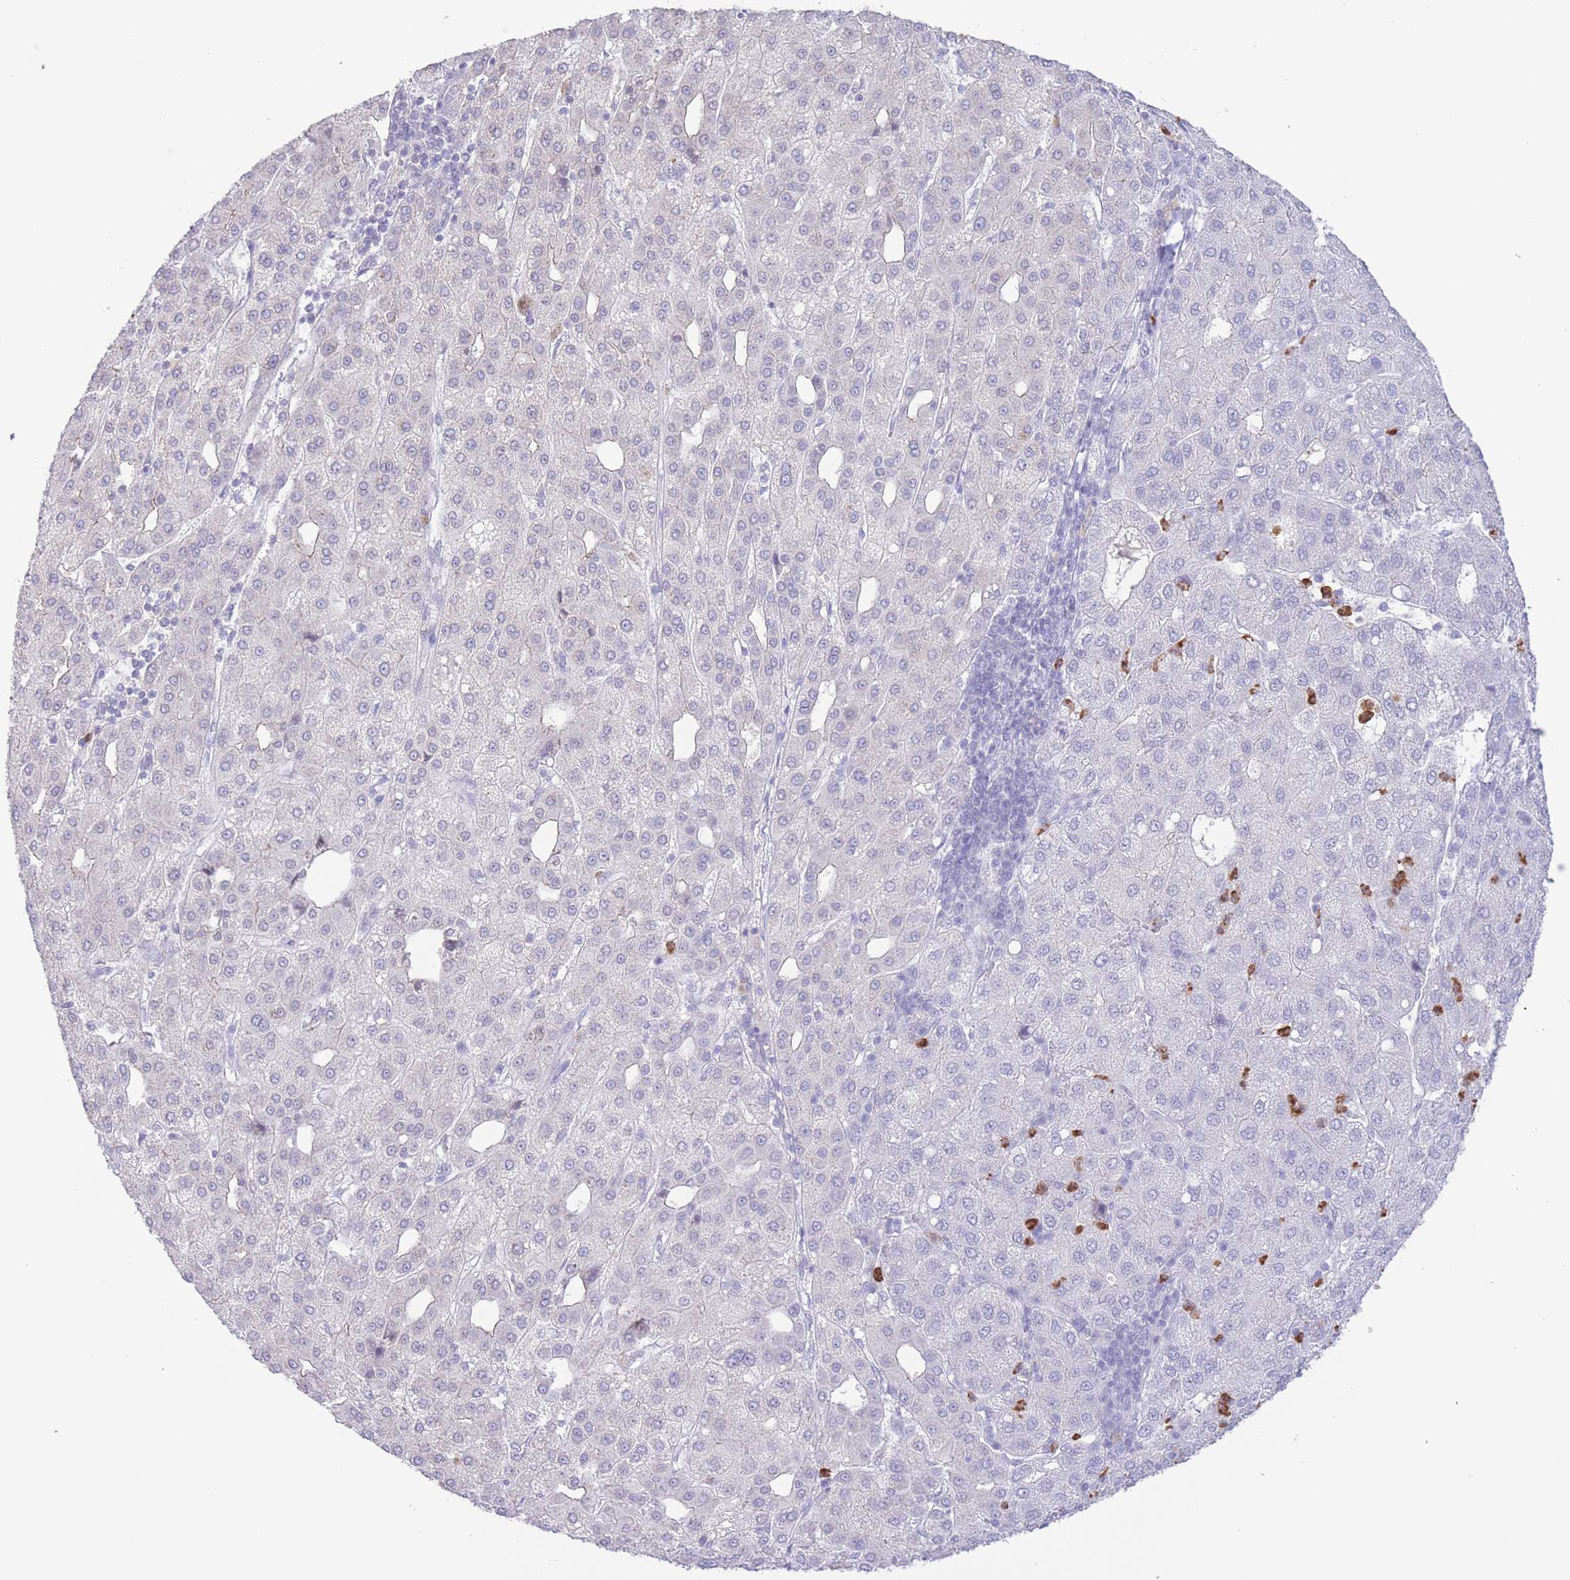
{"staining": {"intensity": "negative", "quantity": "none", "location": "none"}, "tissue": "liver cancer", "cell_type": "Tumor cells", "image_type": "cancer", "snomed": [{"axis": "morphology", "description": "Carcinoma, Hepatocellular, NOS"}, {"axis": "topography", "description": "Liver"}], "caption": "Immunohistochemistry histopathology image of neoplastic tissue: hepatocellular carcinoma (liver) stained with DAB reveals no significant protein staining in tumor cells.", "gene": "LCLAT1", "patient": {"sex": "male", "age": 65}}